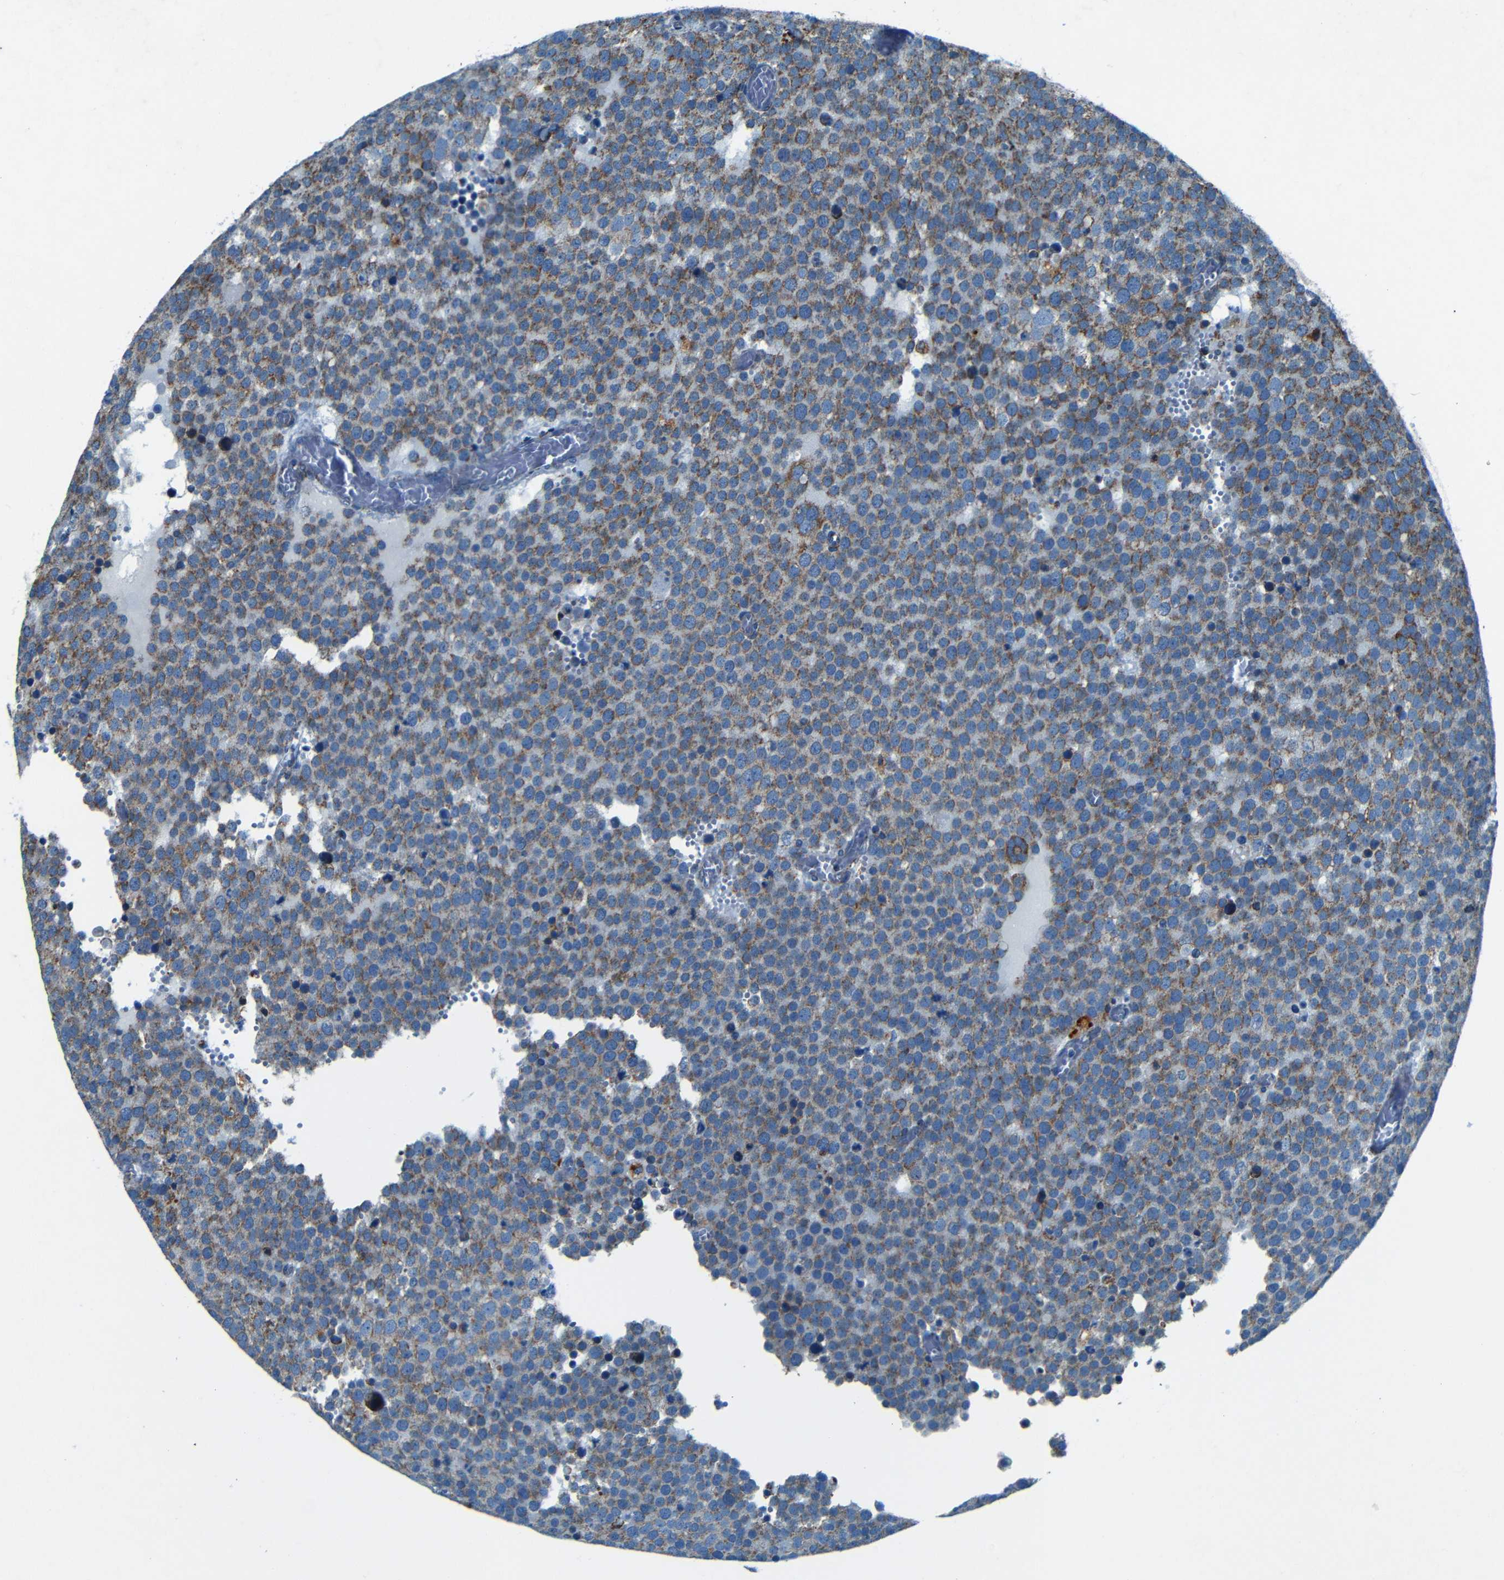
{"staining": {"intensity": "moderate", "quantity": ">75%", "location": "cytoplasmic/membranous"}, "tissue": "testis cancer", "cell_type": "Tumor cells", "image_type": "cancer", "snomed": [{"axis": "morphology", "description": "Normal tissue, NOS"}, {"axis": "morphology", "description": "Seminoma, NOS"}, {"axis": "topography", "description": "Testis"}], "caption": "Seminoma (testis) stained for a protein shows moderate cytoplasmic/membranous positivity in tumor cells.", "gene": "WSCD2", "patient": {"sex": "male", "age": 71}}